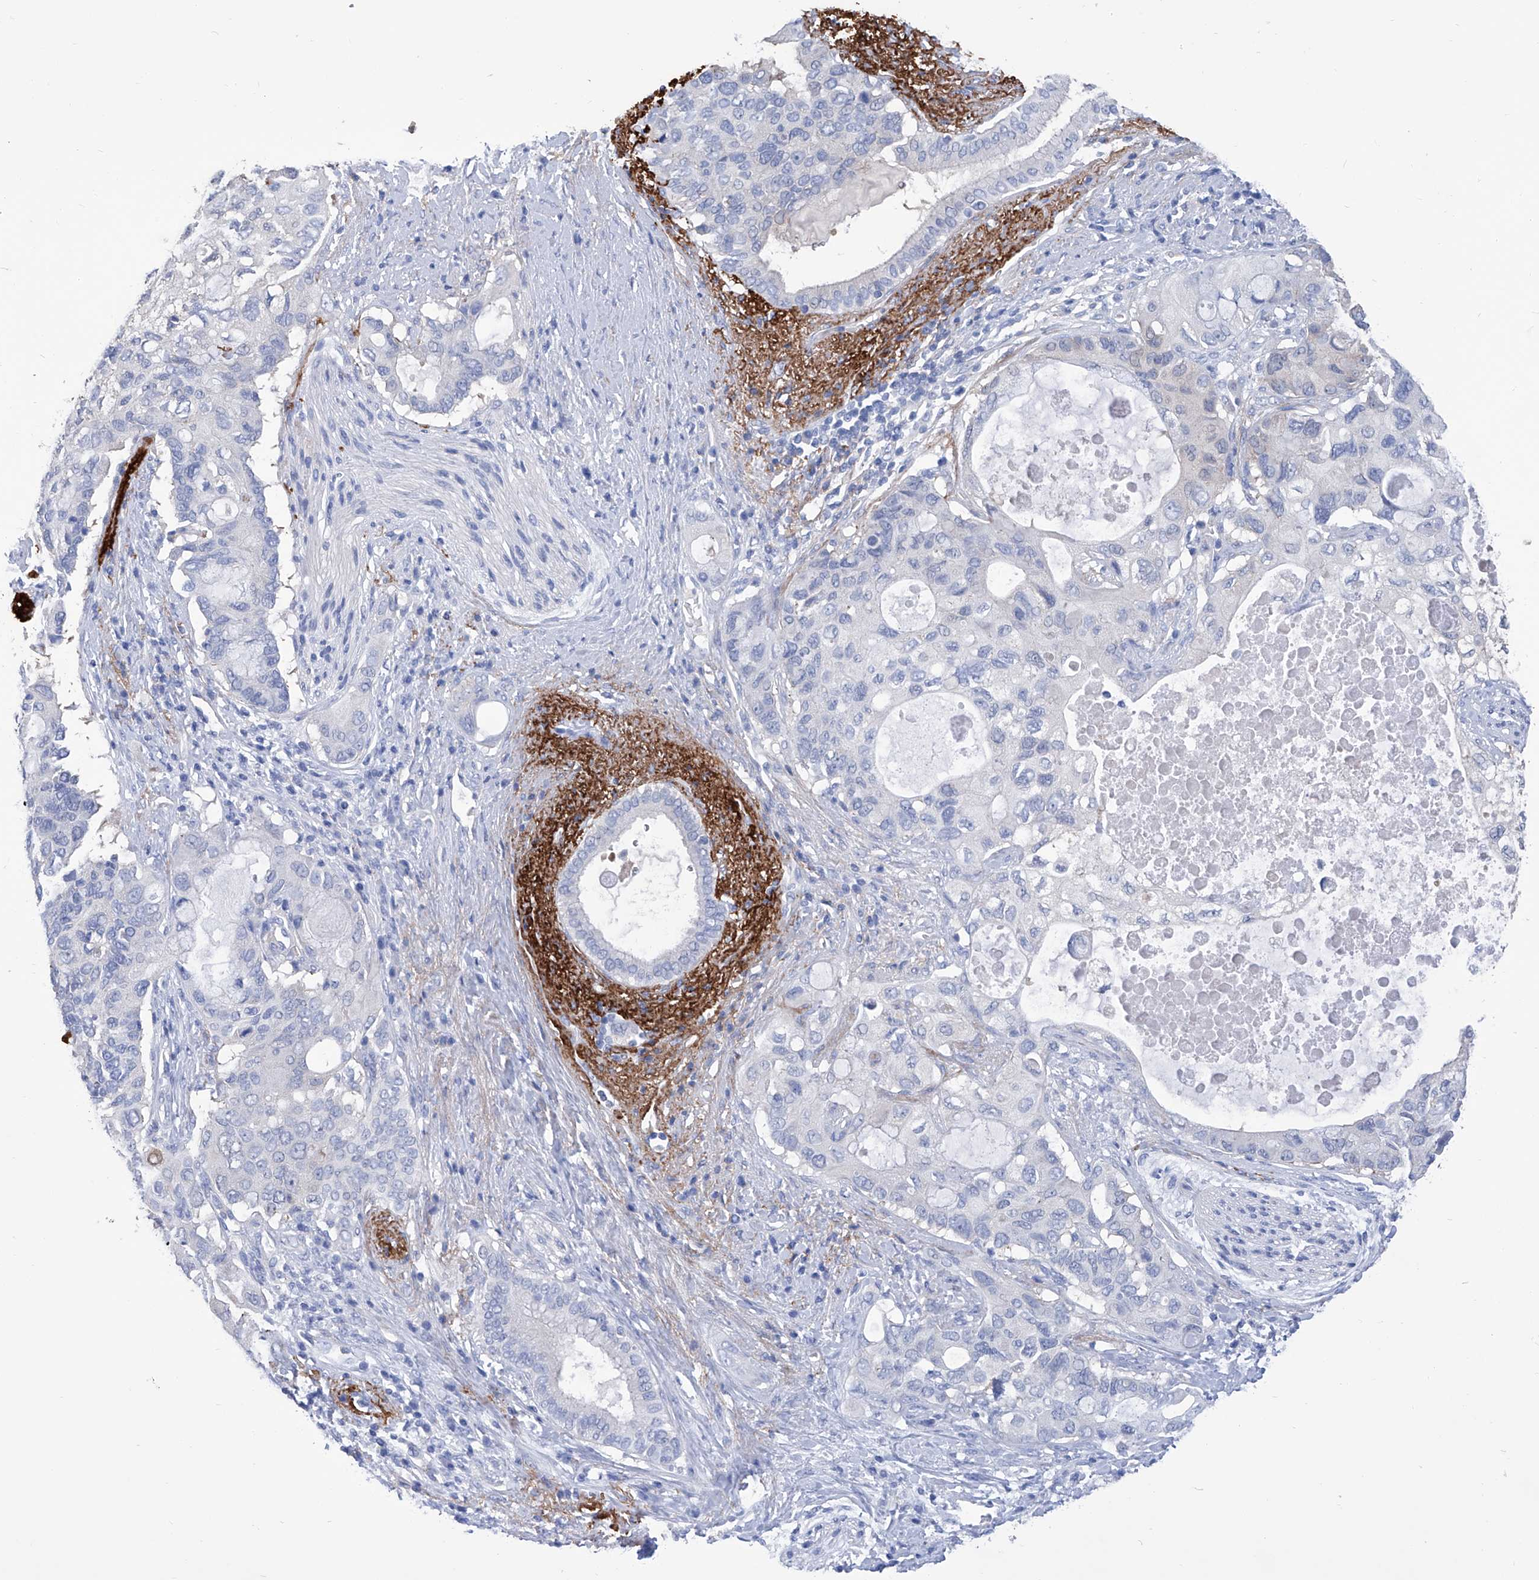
{"staining": {"intensity": "negative", "quantity": "none", "location": "none"}, "tissue": "pancreatic cancer", "cell_type": "Tumor cells", "image_type": "cancer", "snomed": [{"axis": "morphology", "description": "Adenocarcinoma, NOS"}, {"axis": "topography", "description": "Pancreas"}], "caption": "This is an IHC micrograph of adenocarcinoma (pancreatic). There is no positivity in tumor cells.", "gene": "SMS", "patient": {"sex": "female", "age": 56}}